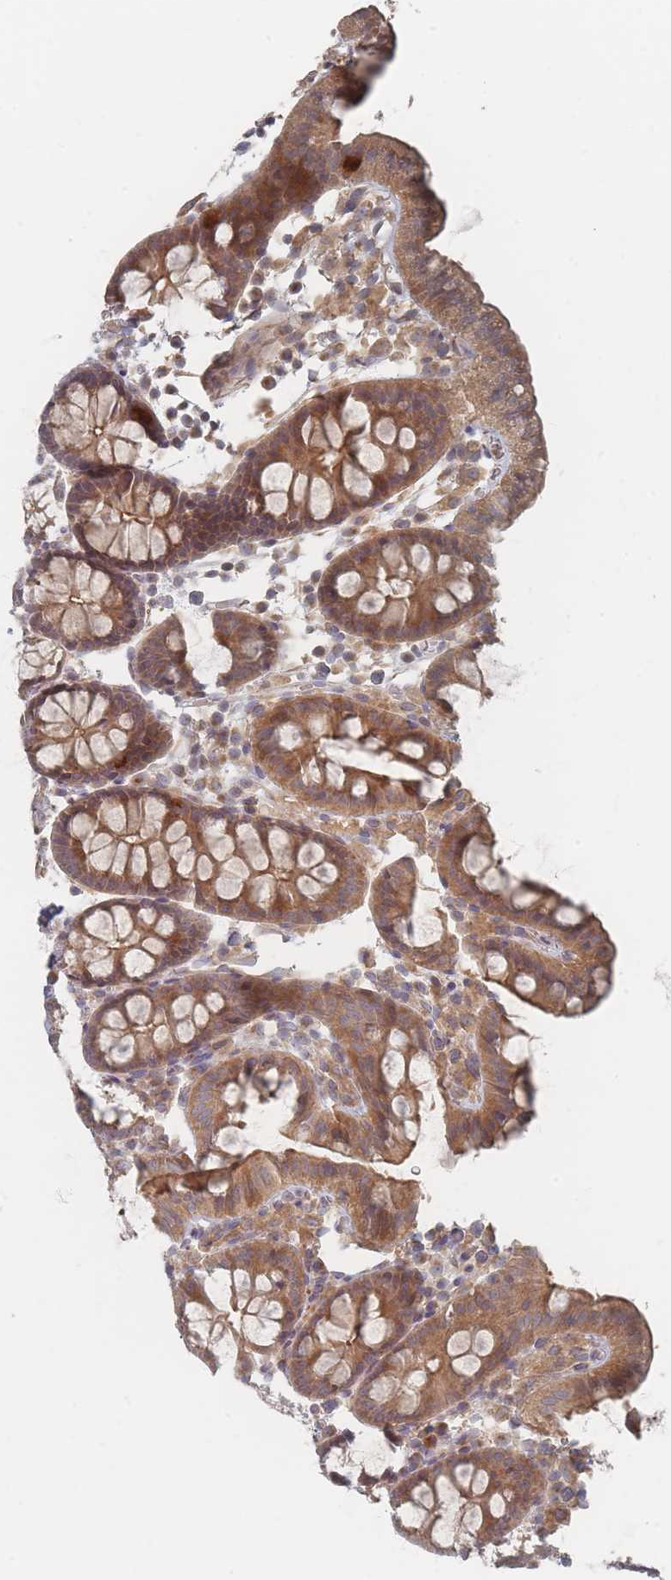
{"staining": {"intensity": "moderate", "quantity": "25%-75%", "location": "cytoplasmic/membranous"}, "tissue": "colon", "cell_type": "Endothelial cells", "image_type": "normal", "snomed": [{"axis": "morphology", "description": "Normal tissue, NOS"}, {"axis": "topography", "description": "Colon"}], "caption": "High-magnification brightfield microscopy of unremarkable colon stained with DAB (3,3'-diaminobenzidine) (brown) and counterstained with hematoxylin (blue). endothelial cells exhibit moderate cytoplasmic/membranous expression is seen in approximately25%-75% of cells. (DAB (3,3'-diaminobenzidine) = brown stain, brightfield microscopy at high magnification).", "gene": "GLE1", "patient": {"sex": "male", "age": 75}}